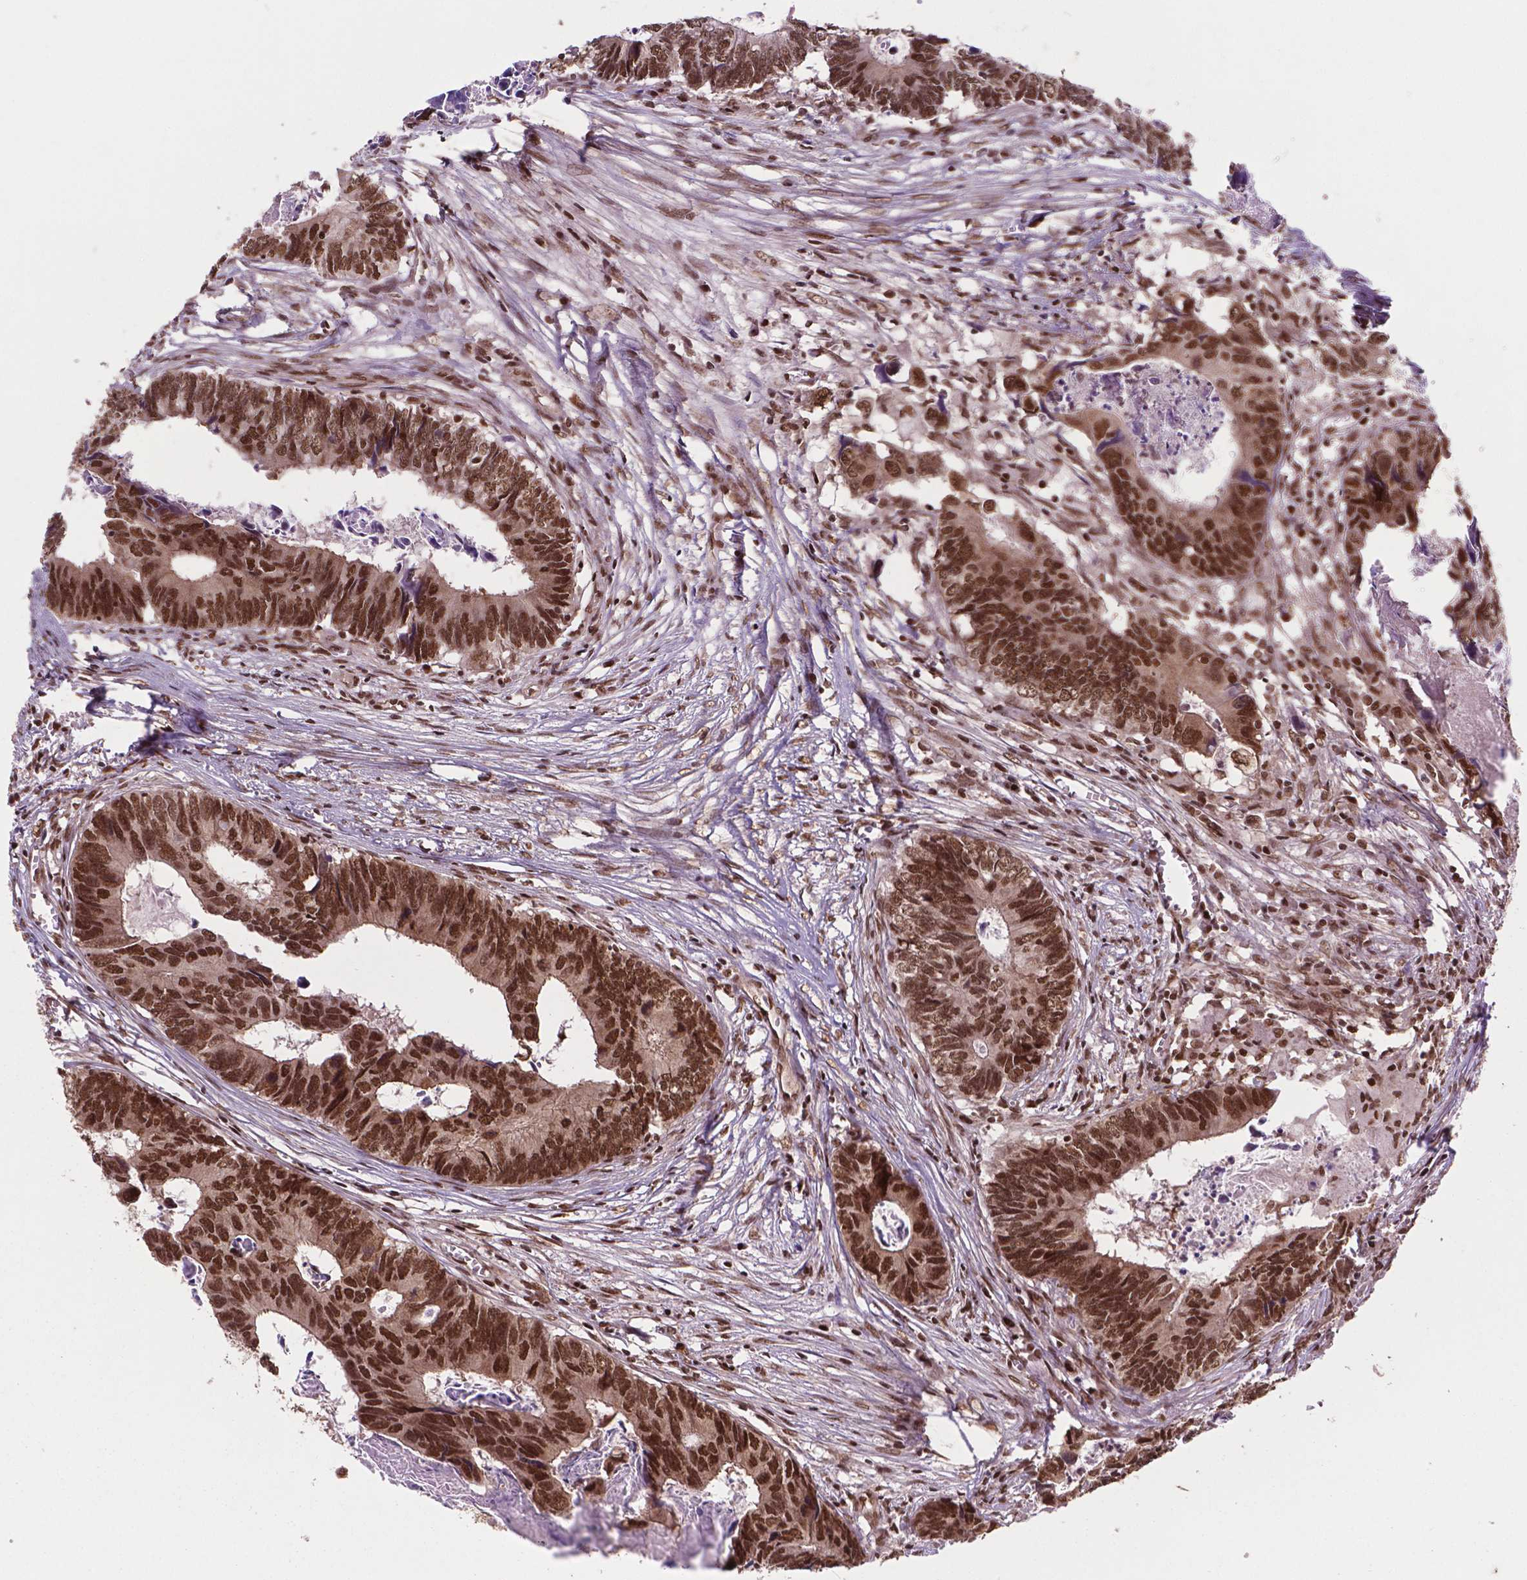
{"staining": {"intensity": "strong", "quantity": ">75%", "location": "nuclear"}, "tissue": "colorectal cancer", "cell_type": "Tumor cells", "image_type": "cancer", "snomed": [{"axis": "morphology", "description": "Adenocarcinoma, NOS"}, {"axis": "topography", "description": "Colon"}], "caption": "Protein staining of colorectal adenocarcinoma tissue displays strong nuclear expression in about >75% of tumor cells.", "gene": "SIRT6", "patient": {"sex": "female", "age": 82}}